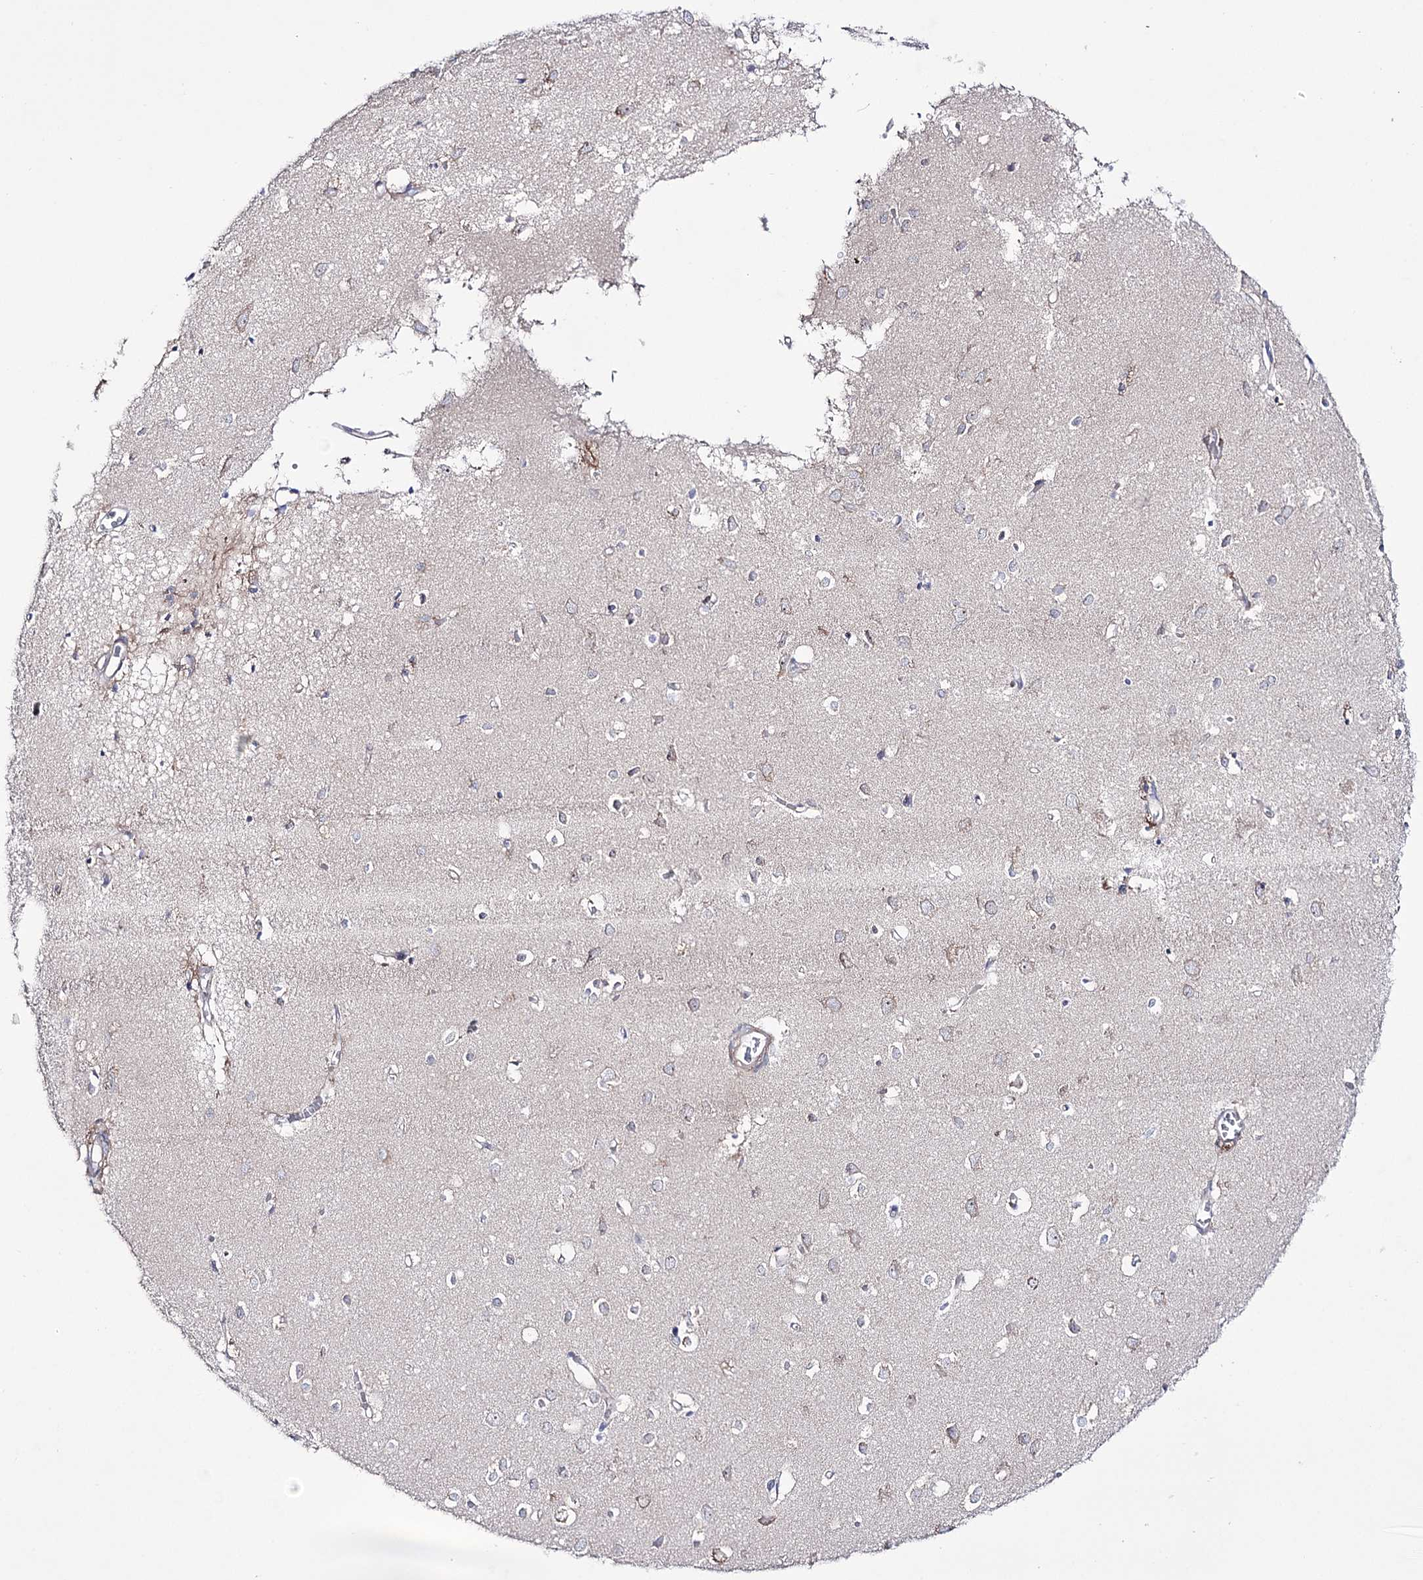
{"staining": {"intensity": "negative", "quantity": "none", "location": "none"}, "tissue": "cerebral cortex", "cell_type": "Endothelial cells", "image_type": "normal", "snomed": [{"axis": "morphology", "description": "Normal tissue, NOS"}, {"axis": "topography", "description": "Cerebral cortex"}], "caption": "The immunohistochemistry (IHC) micrograph has no significant positivity in endothelial cells of cerebral cortex. (Brightfield microscopy of DAB IHC at high magnification).", "gene": "METTL5", "patient": {"sex": "female", "age": 64}}